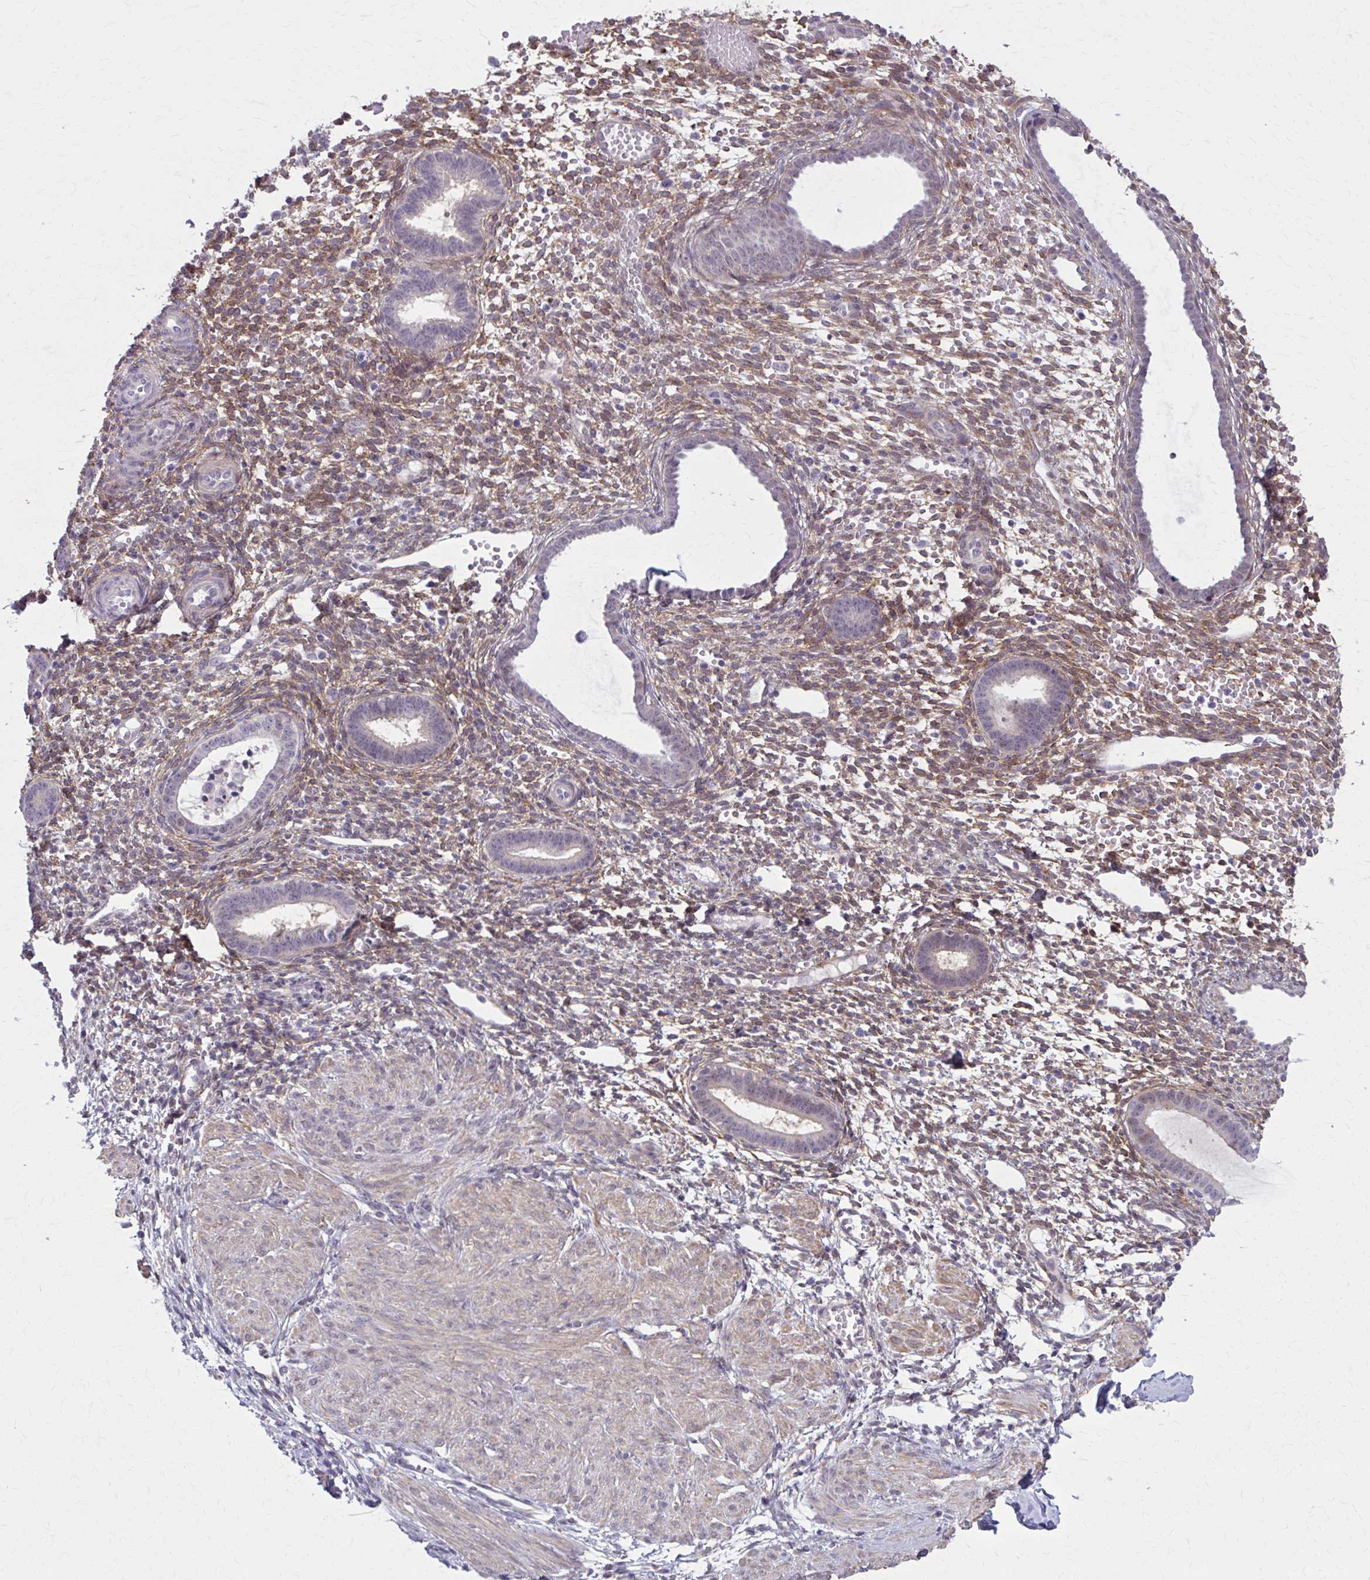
{"staining": {"intensity": "moderate", "quantity": "<25%", "location": "cytoplasmic/membranous"}, "tissue": "endometrium", "cell_type": "Cells in endometrial stroma", "image_type": "normal", "snomed": [{"axis": "morphology", "description": "Normal tissue, NOS"}, {"axis": "topography", "description": "Endometrium"}], "caption": "The image shows staining of unremarkable endometrium, revealing moderate cytoplasmic/membranous protein expression (brown color) within cells in endometrial stroma. The staining is performed using DAB (3,3'-diaminobenzidine) brown chromogen to label protein expression. The nuclei are counter-stained blue using hematoxylin.", "gene": "NUMBL", "patient": {"sex": "female", "age": 36}}